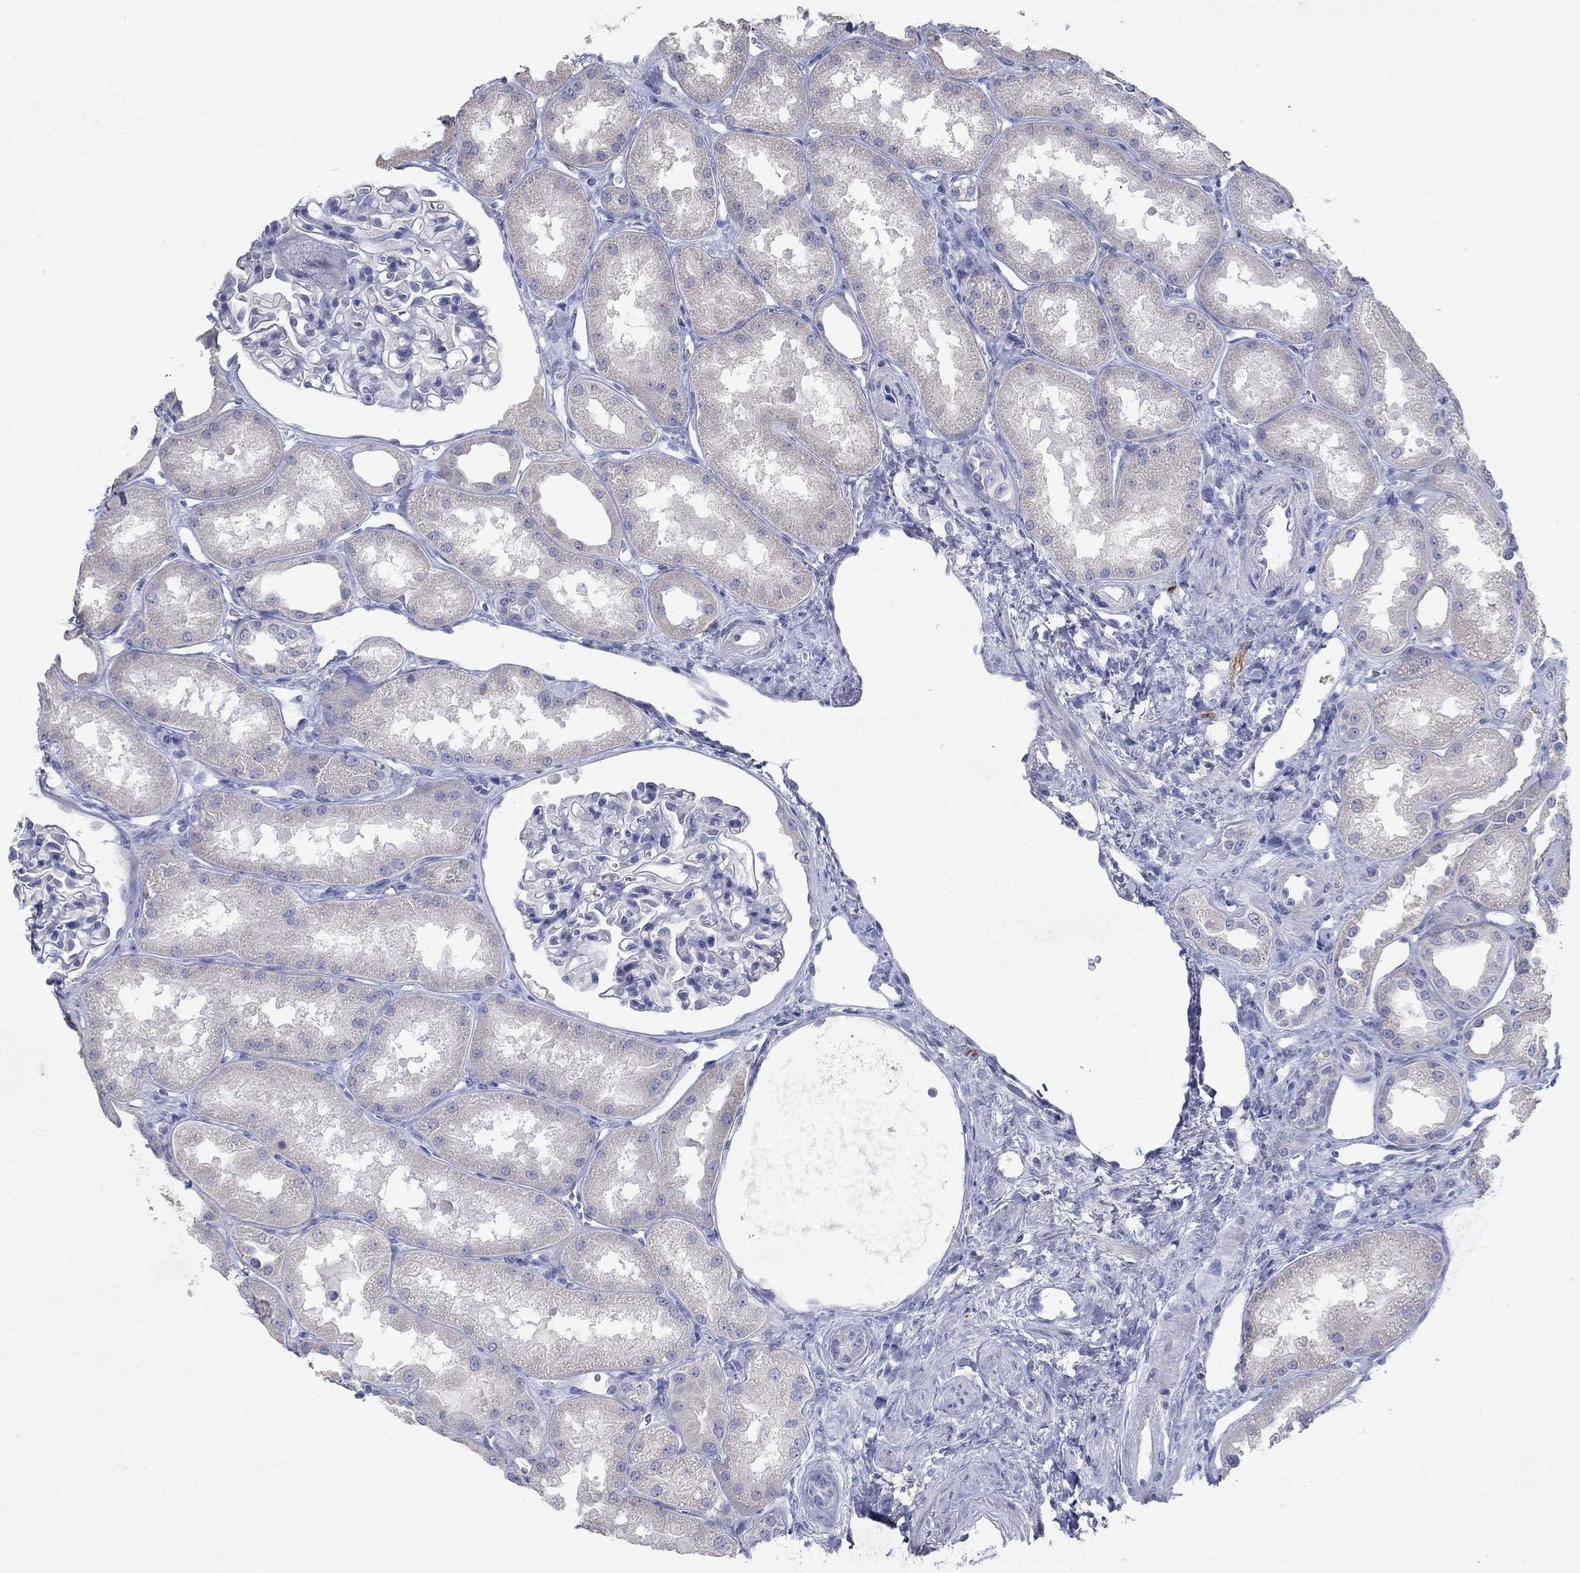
{"staining": {"intensity": "negative", "quantity": "none", "location": "none"}, "tissue": "kidney", "cell_type": "Cells in glomeruli", "image_type": "normal", "snomed": [{"axis": "morphology", "description": "Normal tissue, NOS"}, {"axis": "topography", "description": "Kidney"}], "caption": "A high-resolution photomicrograph shows immunohistochemistry staining of benign kidney, which reveals no significant positivity in cells in glomeruli. (Brightfield microscopy of DAB immunohistochemistry (IHC) at high magnification).", "gene": "KRT40", "patient": {"sex": "male", "age": 61}}